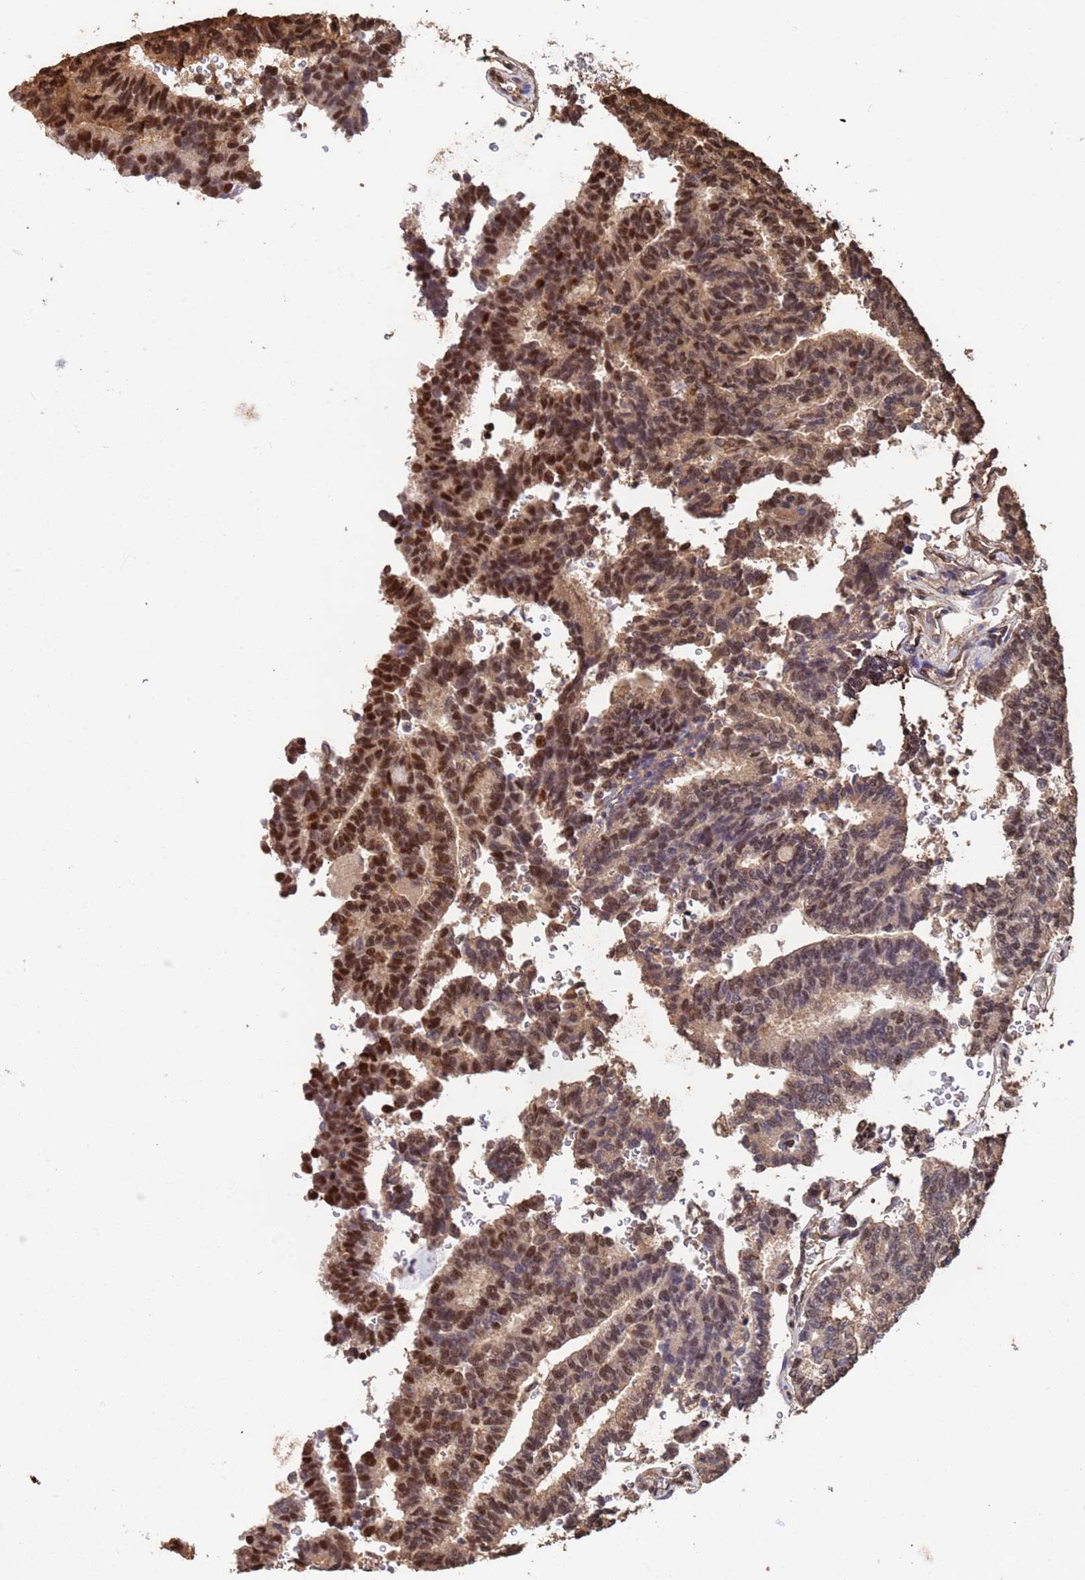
{"staining": {"intensity": "strong", "quantity": "25%-75%", "location": "cytoplasmic/membranous,nuclear"}, "tissue": "thyroid cancer", "cell_type": "Tumor cells", "image_type": "cancer", "snomed": [{"axis": "morphology", "description": "Papillary adenocarcinoma, NOS"}, {"axis": "topography", "description": "Thyroid gland"}], "caption": "A brown stain shows strong cytoplasmic/membranous and nuclear staining of a protein in thyroid cancer (papillary adenocarcinoma) tumor cells.", "gene": "SUMO4", "patient": {"sex": "female", "age": 35}}